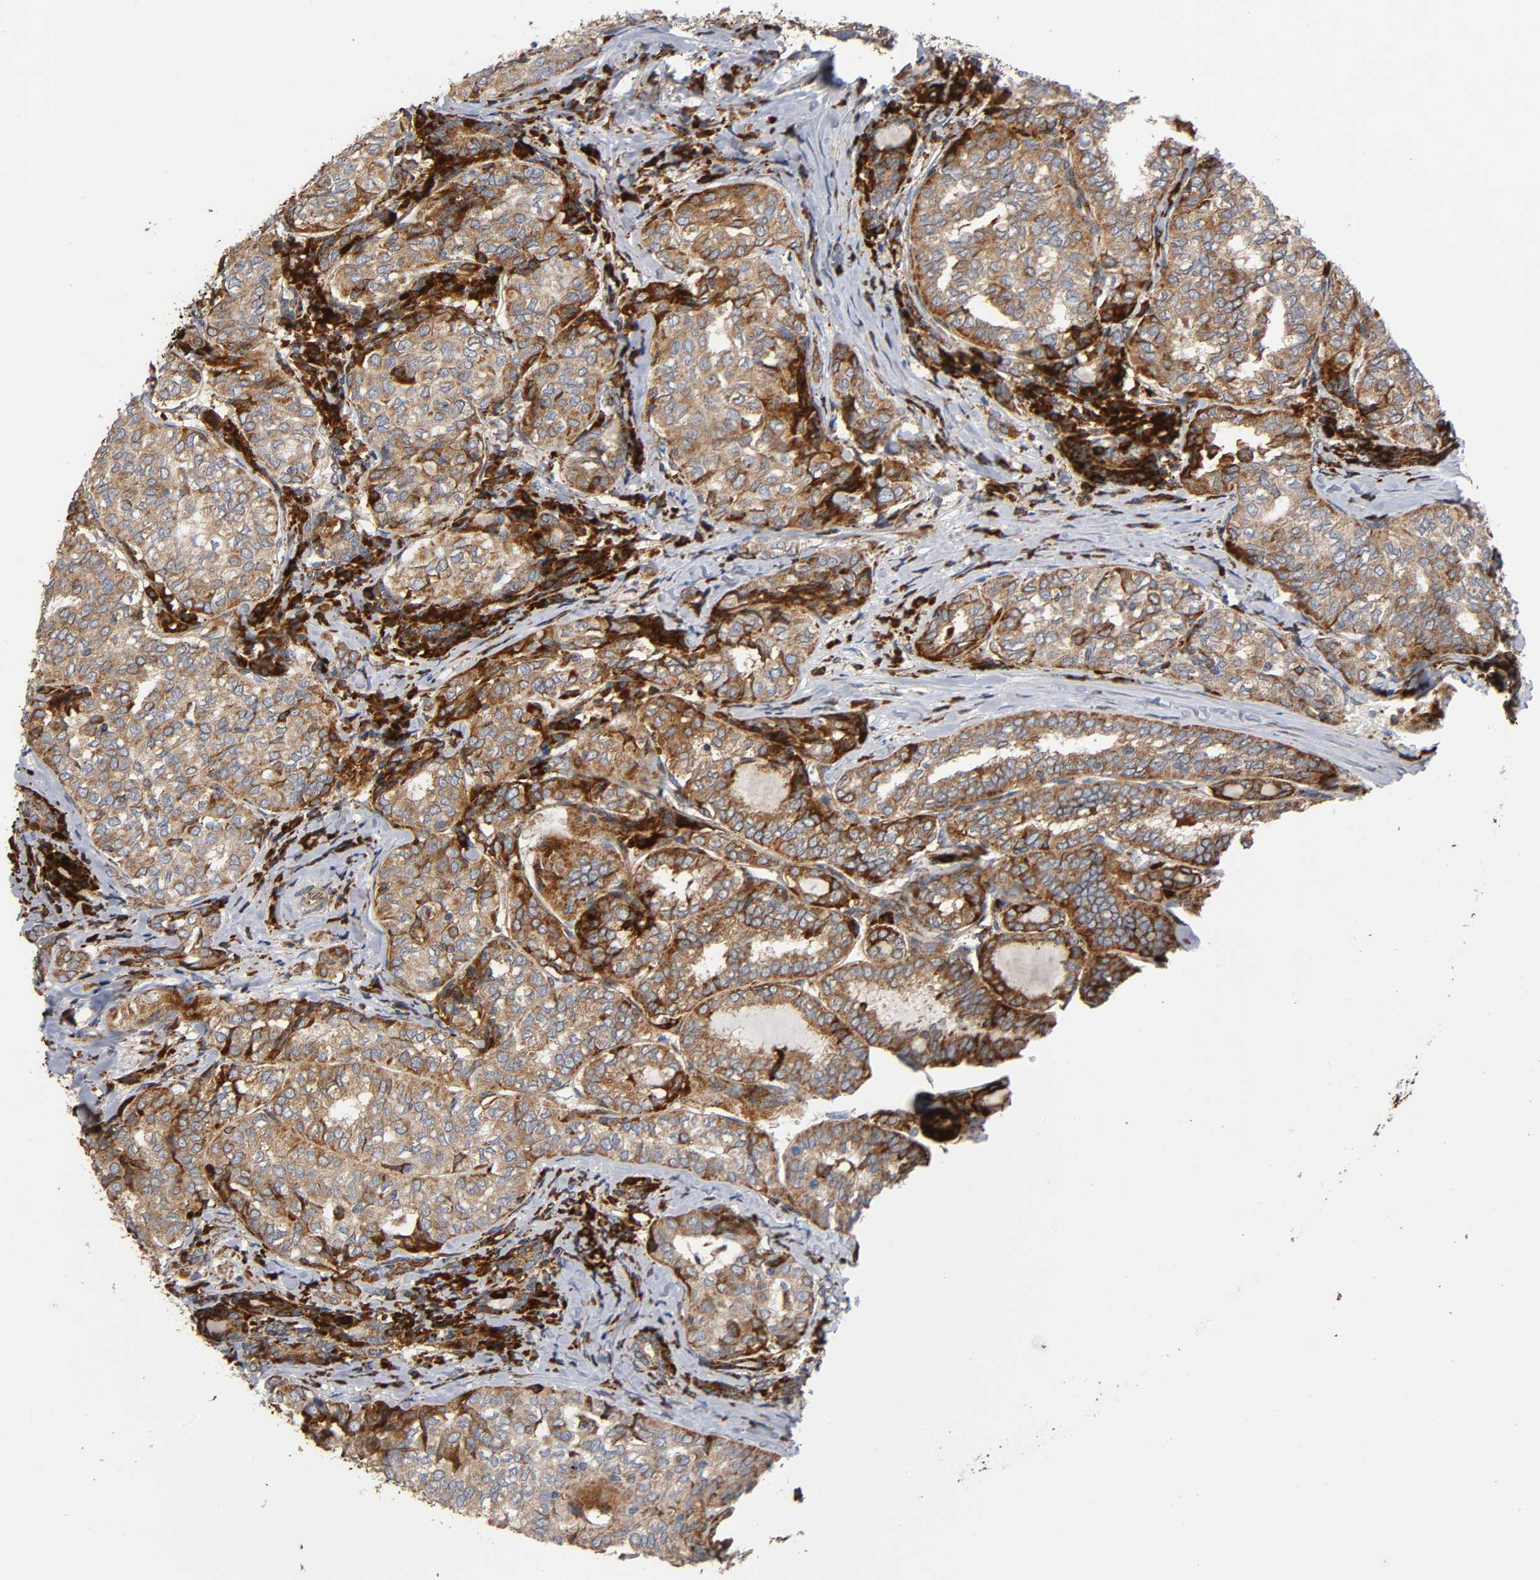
{"staining": {"intensity": "strong", "quantity": "25%-75%", "location": "cytoplasmic/membranous"}, "tissue": "thyroid cancer", "cell_type": "Tumor cells", "image_type": "cancer", "snomed": [{"axis": "morphology", "description": "Papillary adenocarcinoma, NOS"}, {"axis": "topography", "description": "Thyroid gland"}], "caption": "IHC histopathology image of thyroid papillary adenocarcinoma stained for a protein (brown), which shows high levels of strong cytoplasmic/membranous staining in approximately 25%-75% of tumor cells.", "gene": "MAP3K1", "patient": {"sex": "female", "age": 30}}